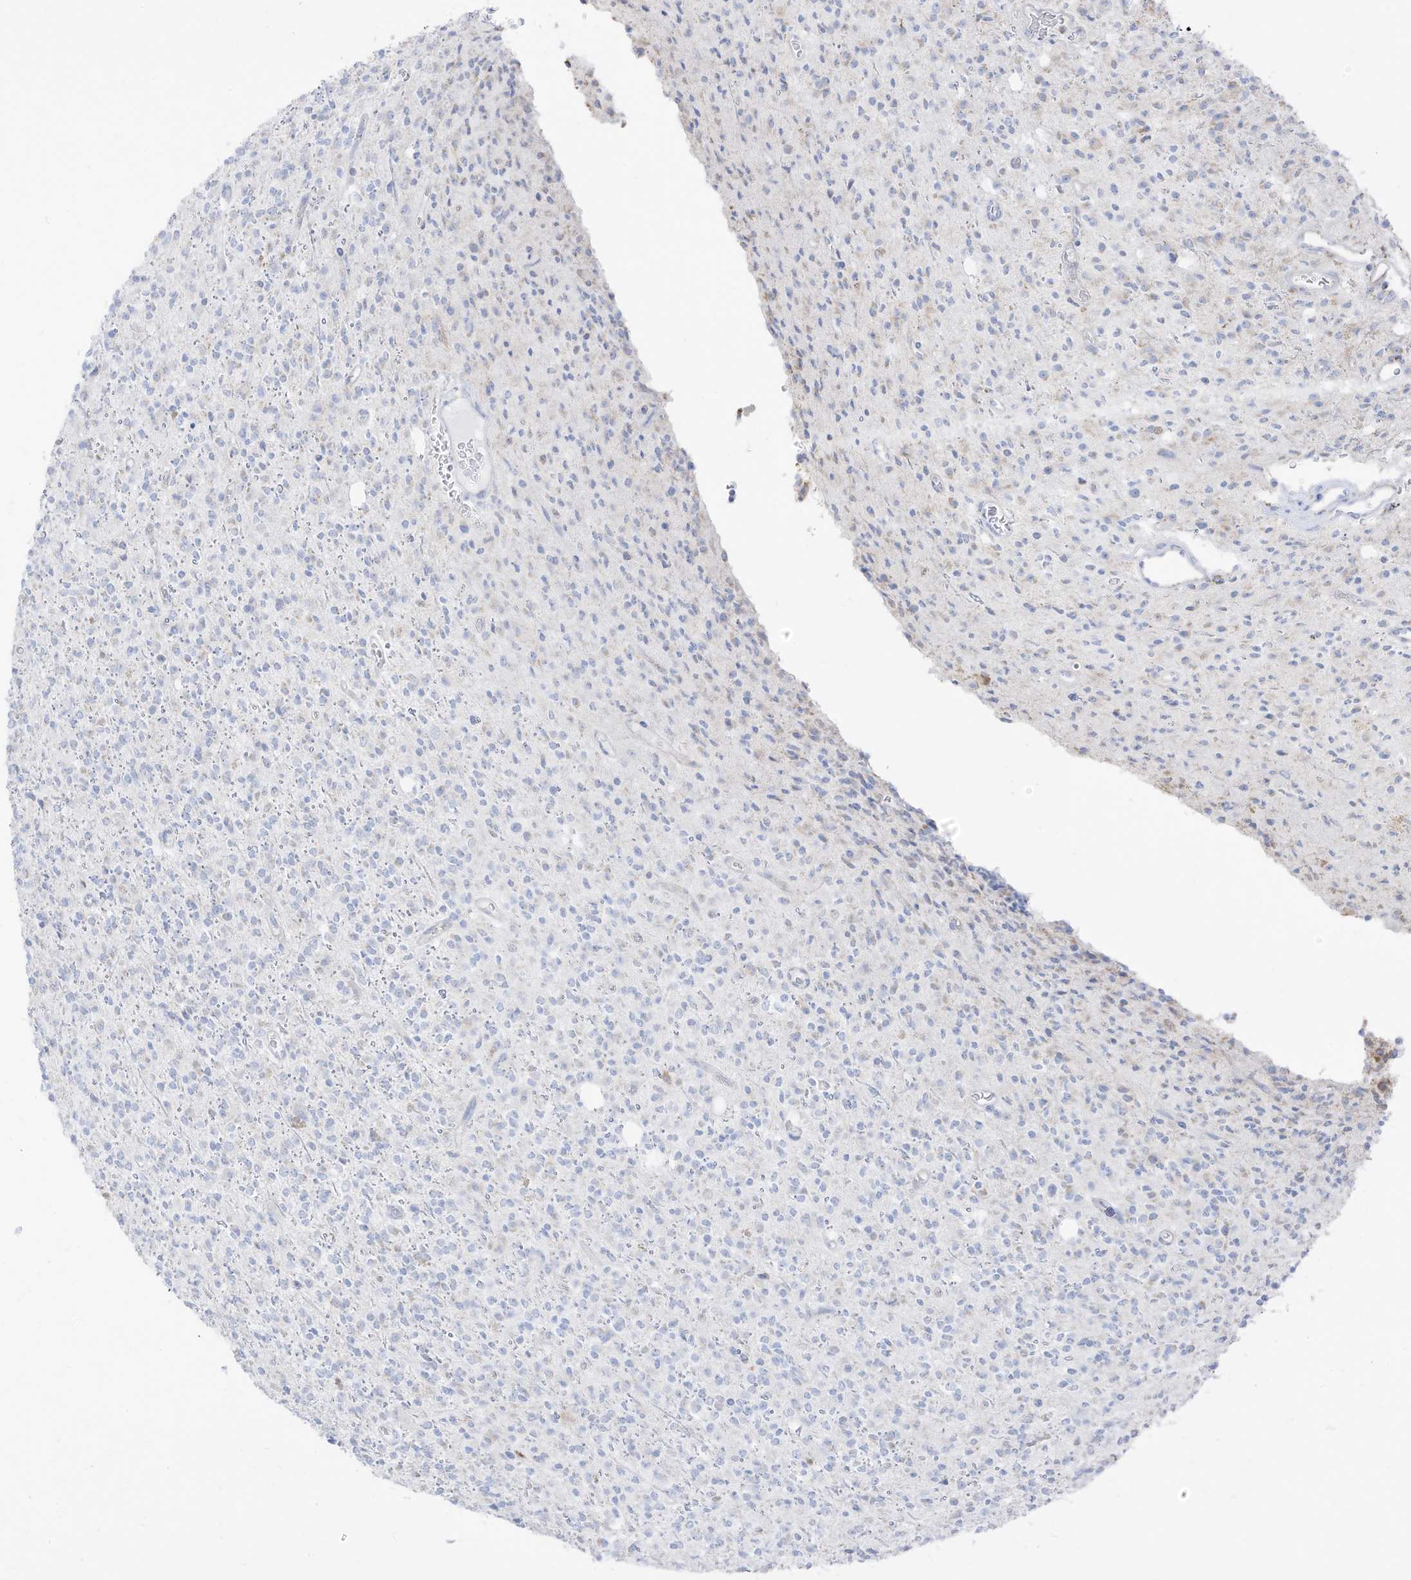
{"staining": {"intensity": "negative", "quantity": "none", "location": "none"}, "tissue": "glioma", "cell_type": "Tumor cells", "image_type": "cancer", "snomed": [{"axis": "morphology", "description": "Glioma, malignant, High grade"}, {"axis": "topography", "description": "Brain"}], "caption": "Human glioma stained for a protein using immunohistochemistry displays no expression in tumor cells.", "gene": "ETHE1", "patient": {"sex": "male", "age": 34}}